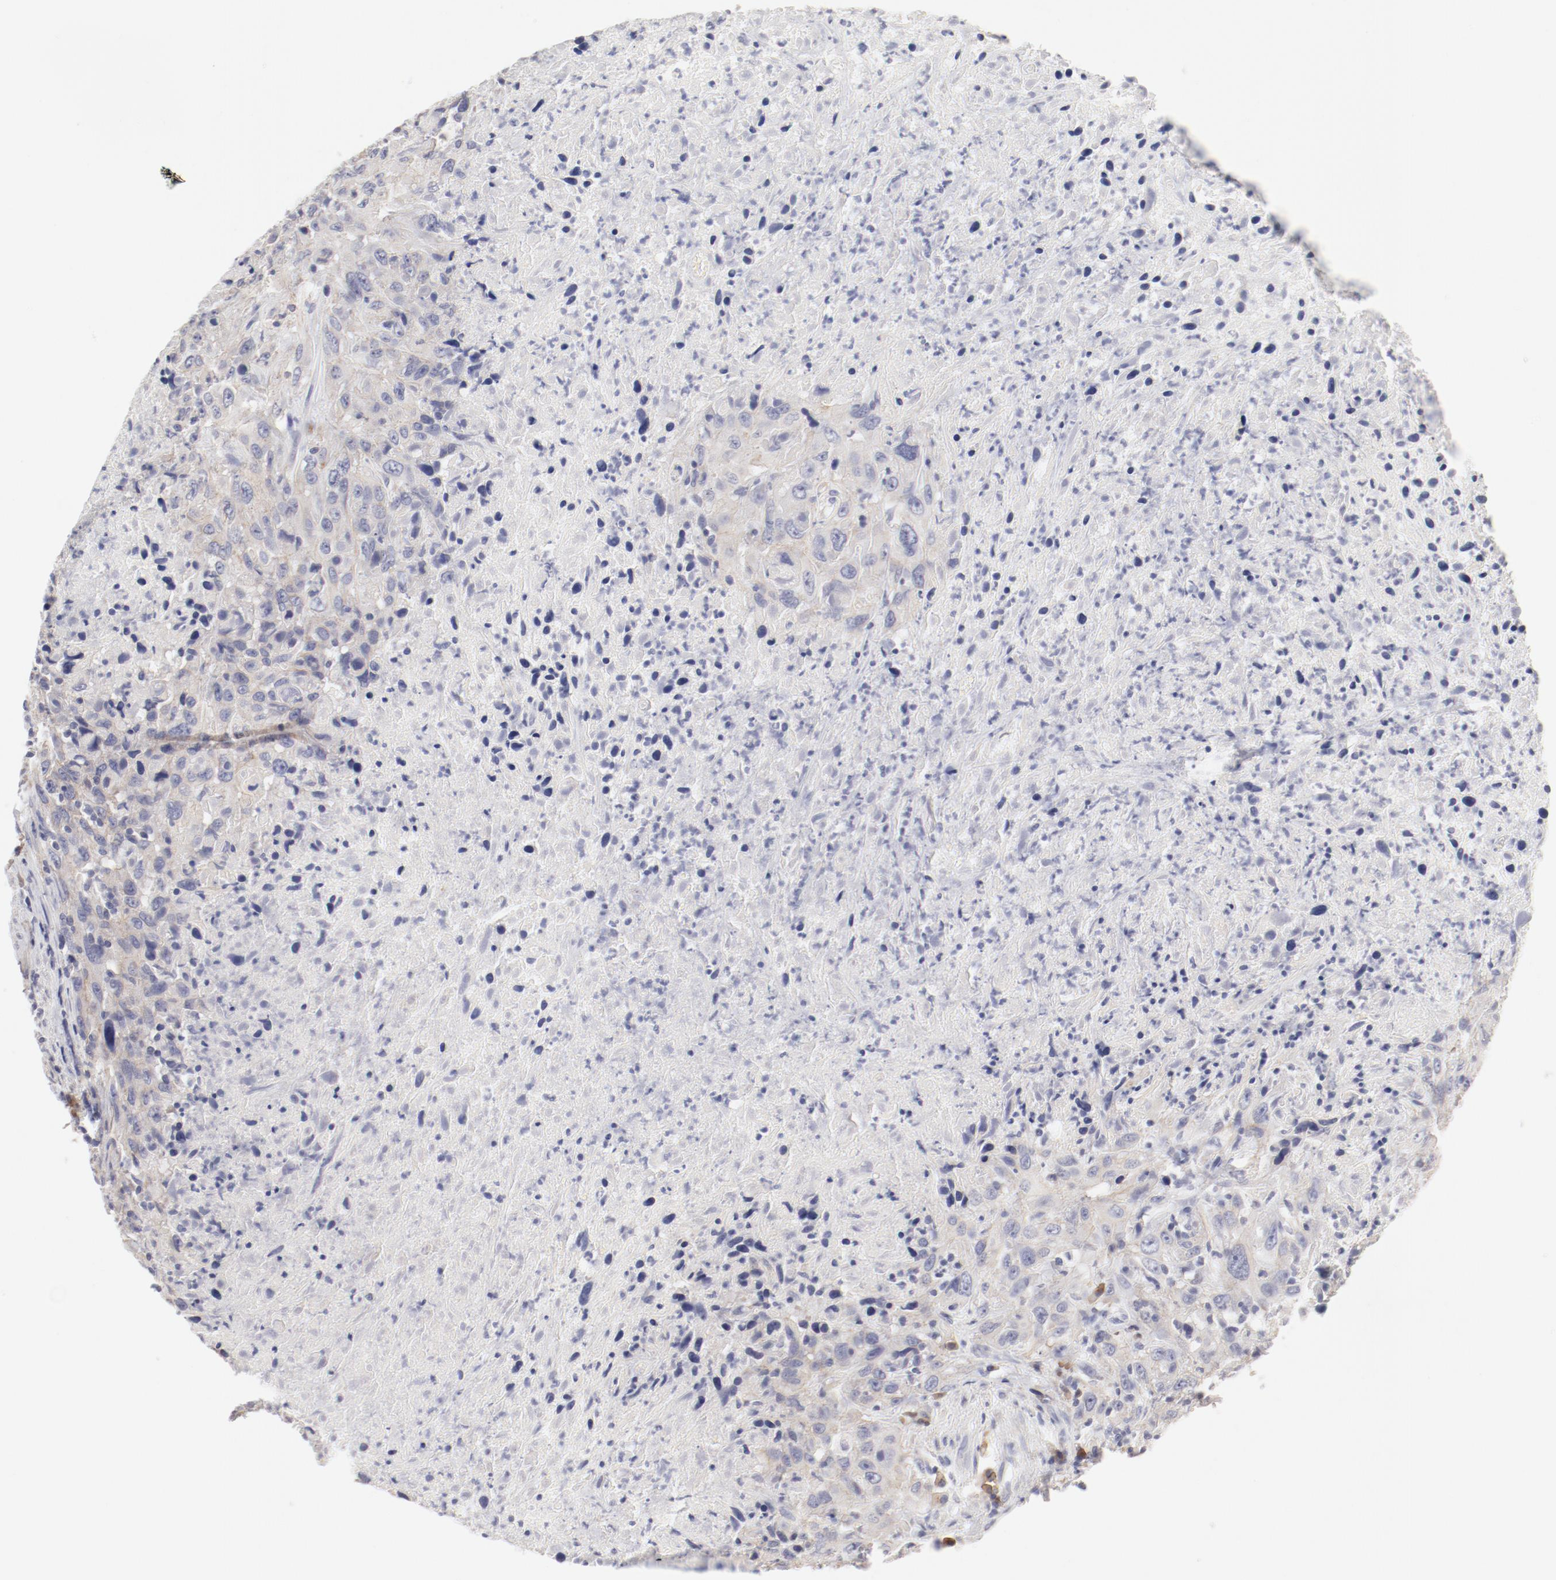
{"staining": {"intensity": "weak", "quantity": ">75%", "location": "cytoplasmic/membranous"}, "tissue": "urothelial cancer", "cell_type": "Tumor cells", "image_type": "cancer", "snomed": [{"axis": "morphology", "description": "Urothelial carcinoma, High grade"}, {"axis": "topography", "description": "Urinary bladder"}], "caption": "The immunohistochemical stain labels weak cytoplasmic/membranous positivity in tumor cells of high-grade urothelial carcinoma tissue.", "gene": "LAX1", "patient": {"sex": "male", "age": 61}}